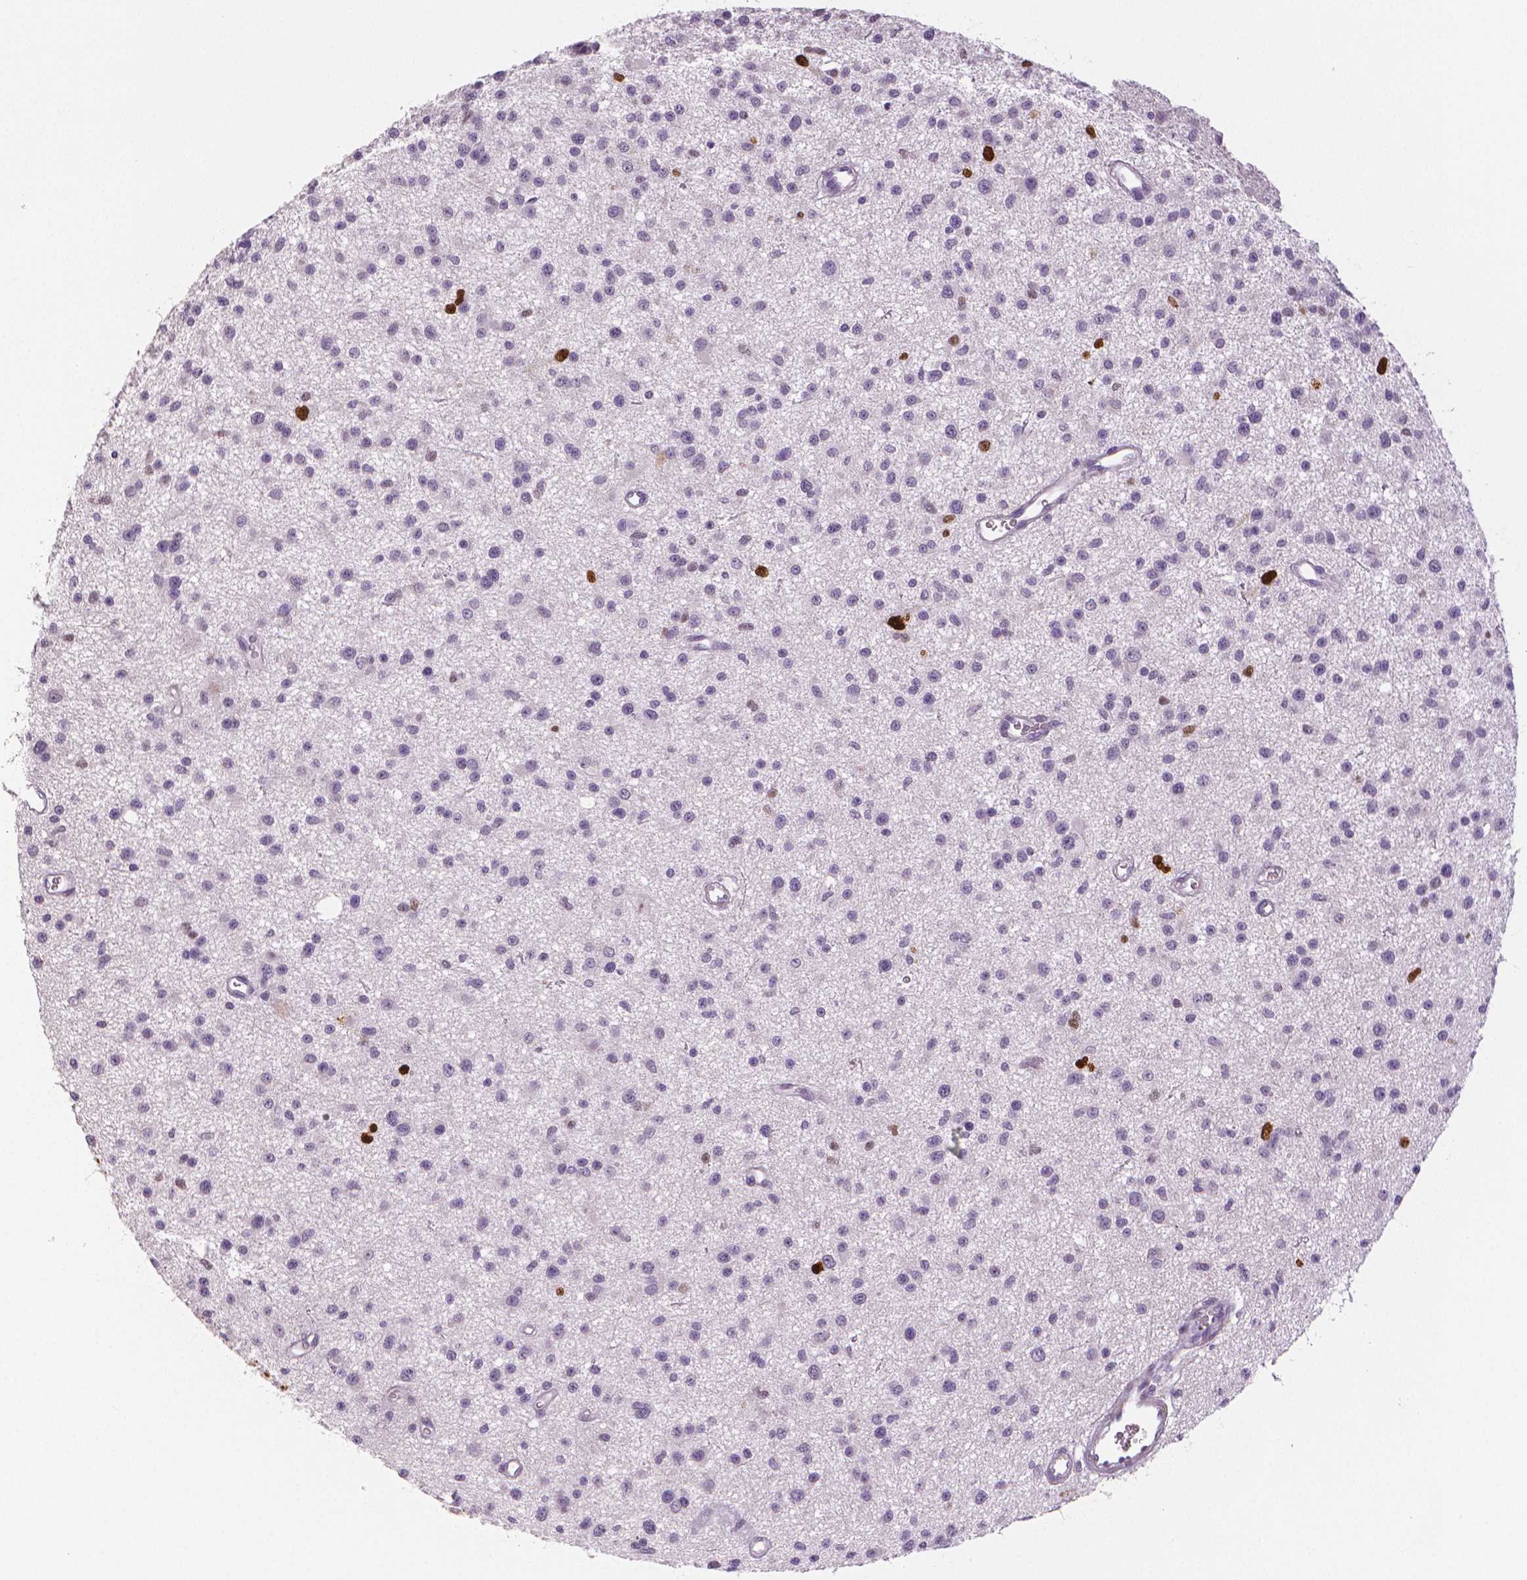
{"staining": {"intensity": "strong", "quantity": "<25%", "location": "nuclear"}, "tissue": "glioma", "cell_type": "Tumor cells", "image_type": "cancer", "snomed": [{"axis": "morphology", "description": "Glioma, malignant, Low grade"}, {"axis": "topography", "description": "Brain"}], "caption": "Immunohistochemistry (IHC) of human glioma demonstrates medium levels of strong nuclear positivity in about <25% of tumor cells.", "gene": "MKI67", "patient": {"sex": "male", "age": 43}}